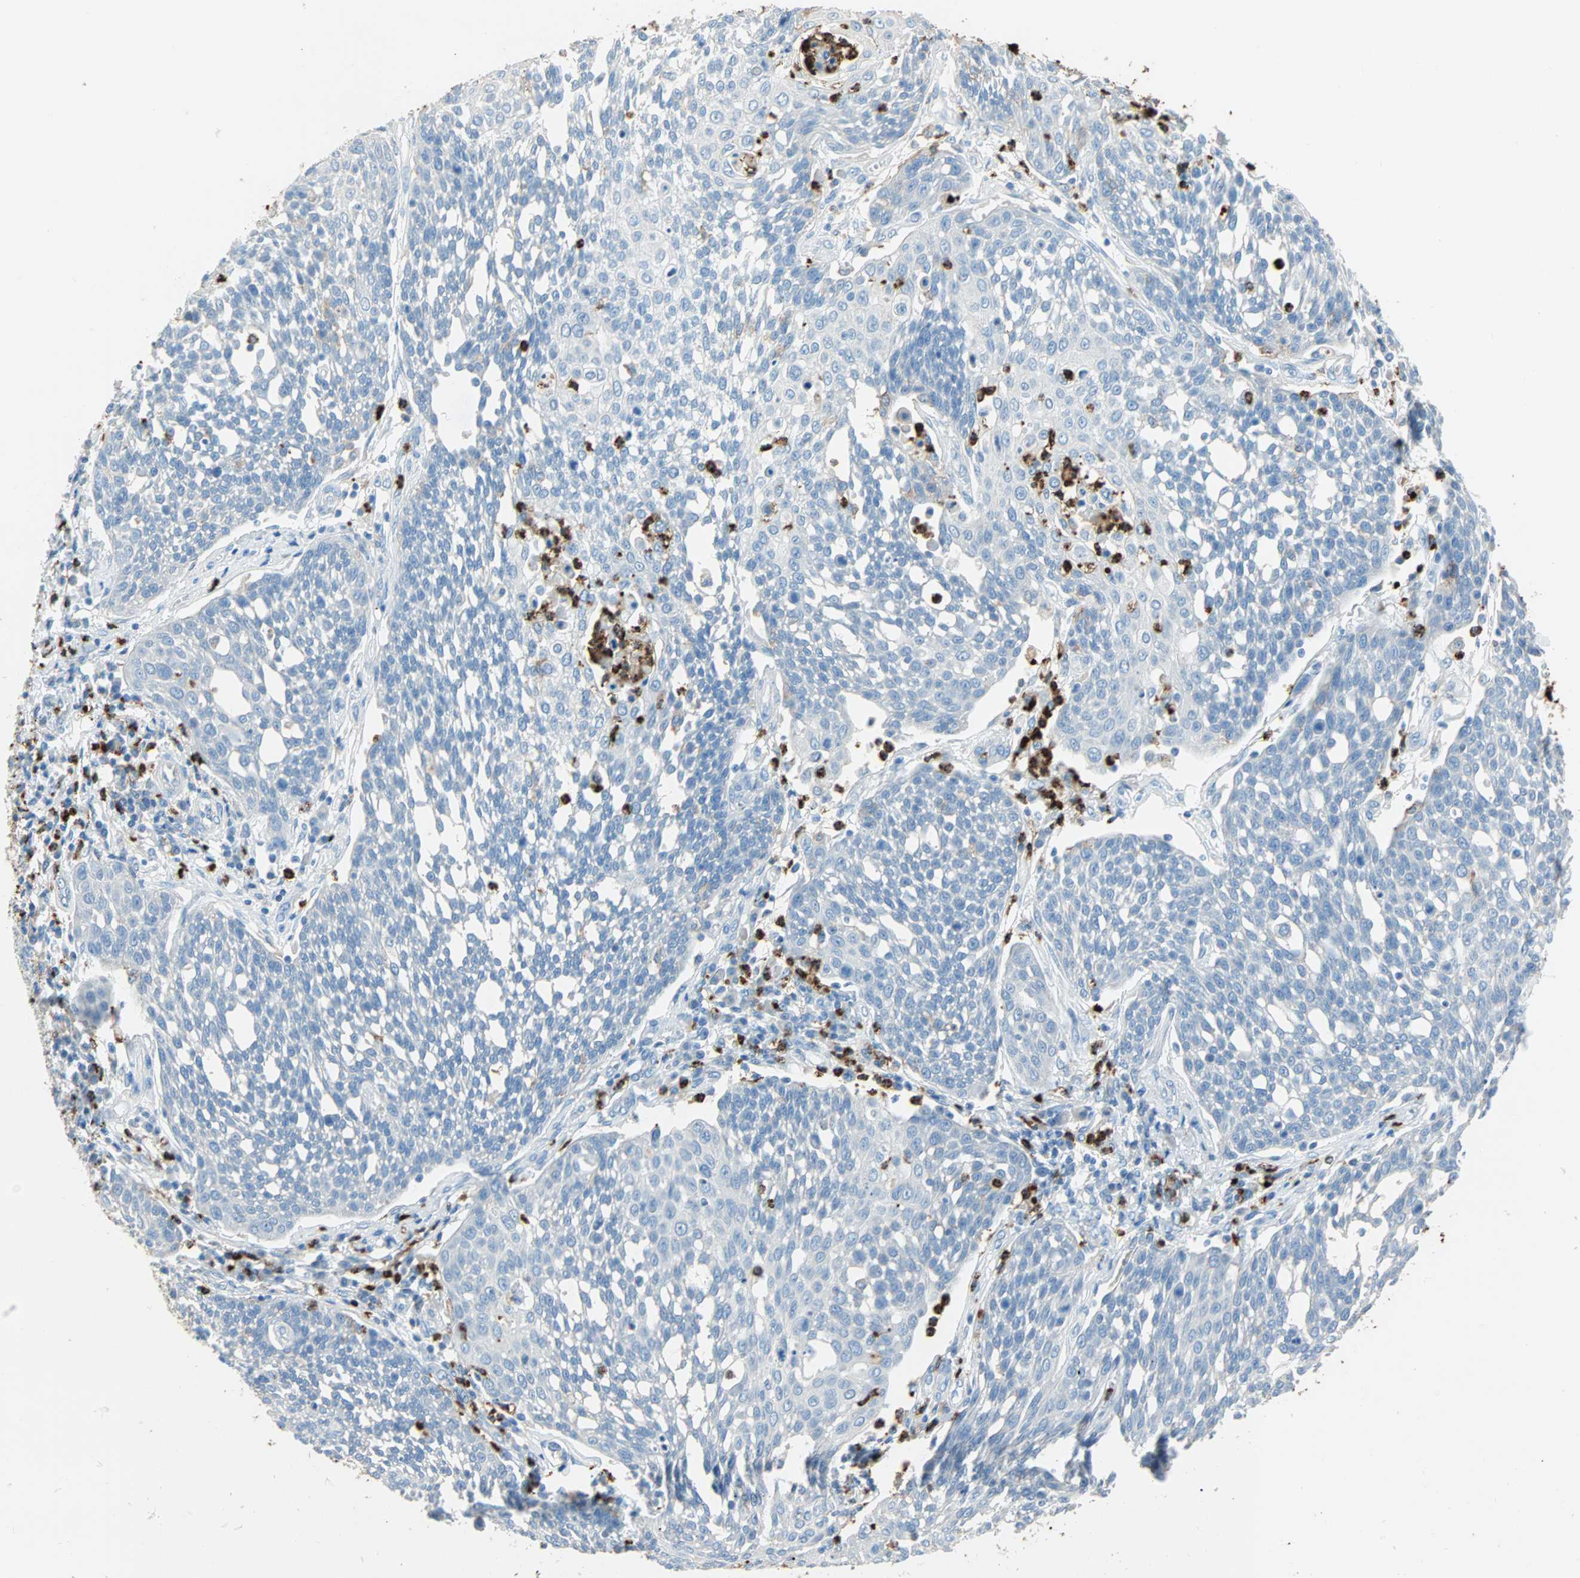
{"staining": {"intensity": "negative", "quantity": "none", "location": "none"}, "tissue": "cervical cancer", "cell_type": "Tumor cells", "image_type": "cancer", "snomed": [{"axis": "morphology", "description": "Squamous cell carcinoma, NOS"}, {"axis": "topography", "description": "Cervix"}], "caption": "Immunohistochemistry image of human cervical cancer stained for a protein (brown), which displays no expression in tumor cells. (Immunohistochemistry (ihc), brightfield microscopy, high magnification).", "gene": "CLEC4A", "patient": {"sex": "female", "age": 34}}